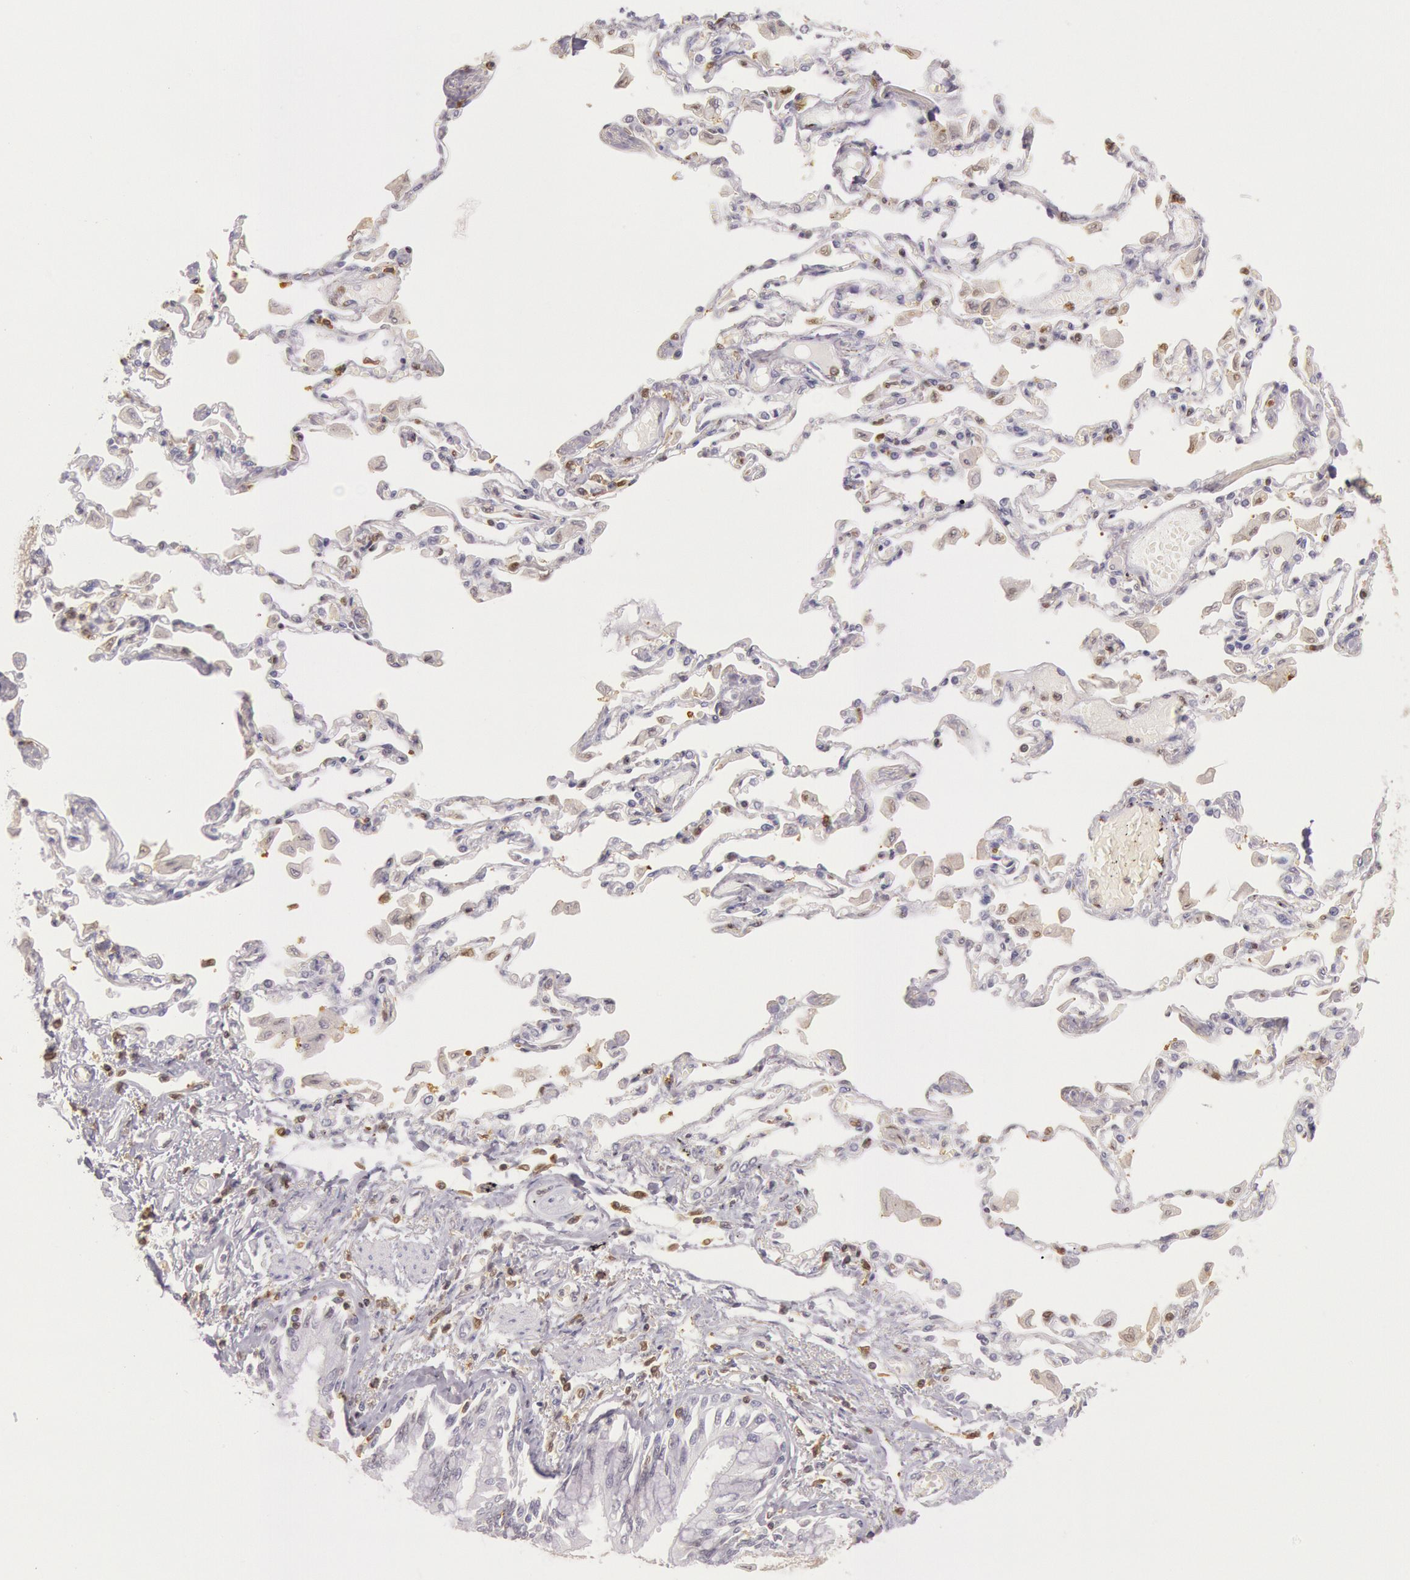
{"staining": {"intensity": "weak", "quantity": ">75%", "location": "nuclear"}, "tissue": "adipose tissue", "cell_type": "Adipocytes", "image_type": "normal", "snomed": [{"axis": "morphology", "description": "Normal tissue, NOS"}, {"axis": "morphology", "description": "Adenocarcinoma, NOS"}, {"axis": "topography", "description": "Cartilage tissue"}, {"axis": "topography", "description": "Lung"}], "caption": "Approximately >75% of adipocytes in unremarkable adipose tissue exhibit weak nuclear protein positivity as visualized by brown immunohistochemical staining.", "gene": "HIF1A", "patient": {"sex": "female", "age": 67}}